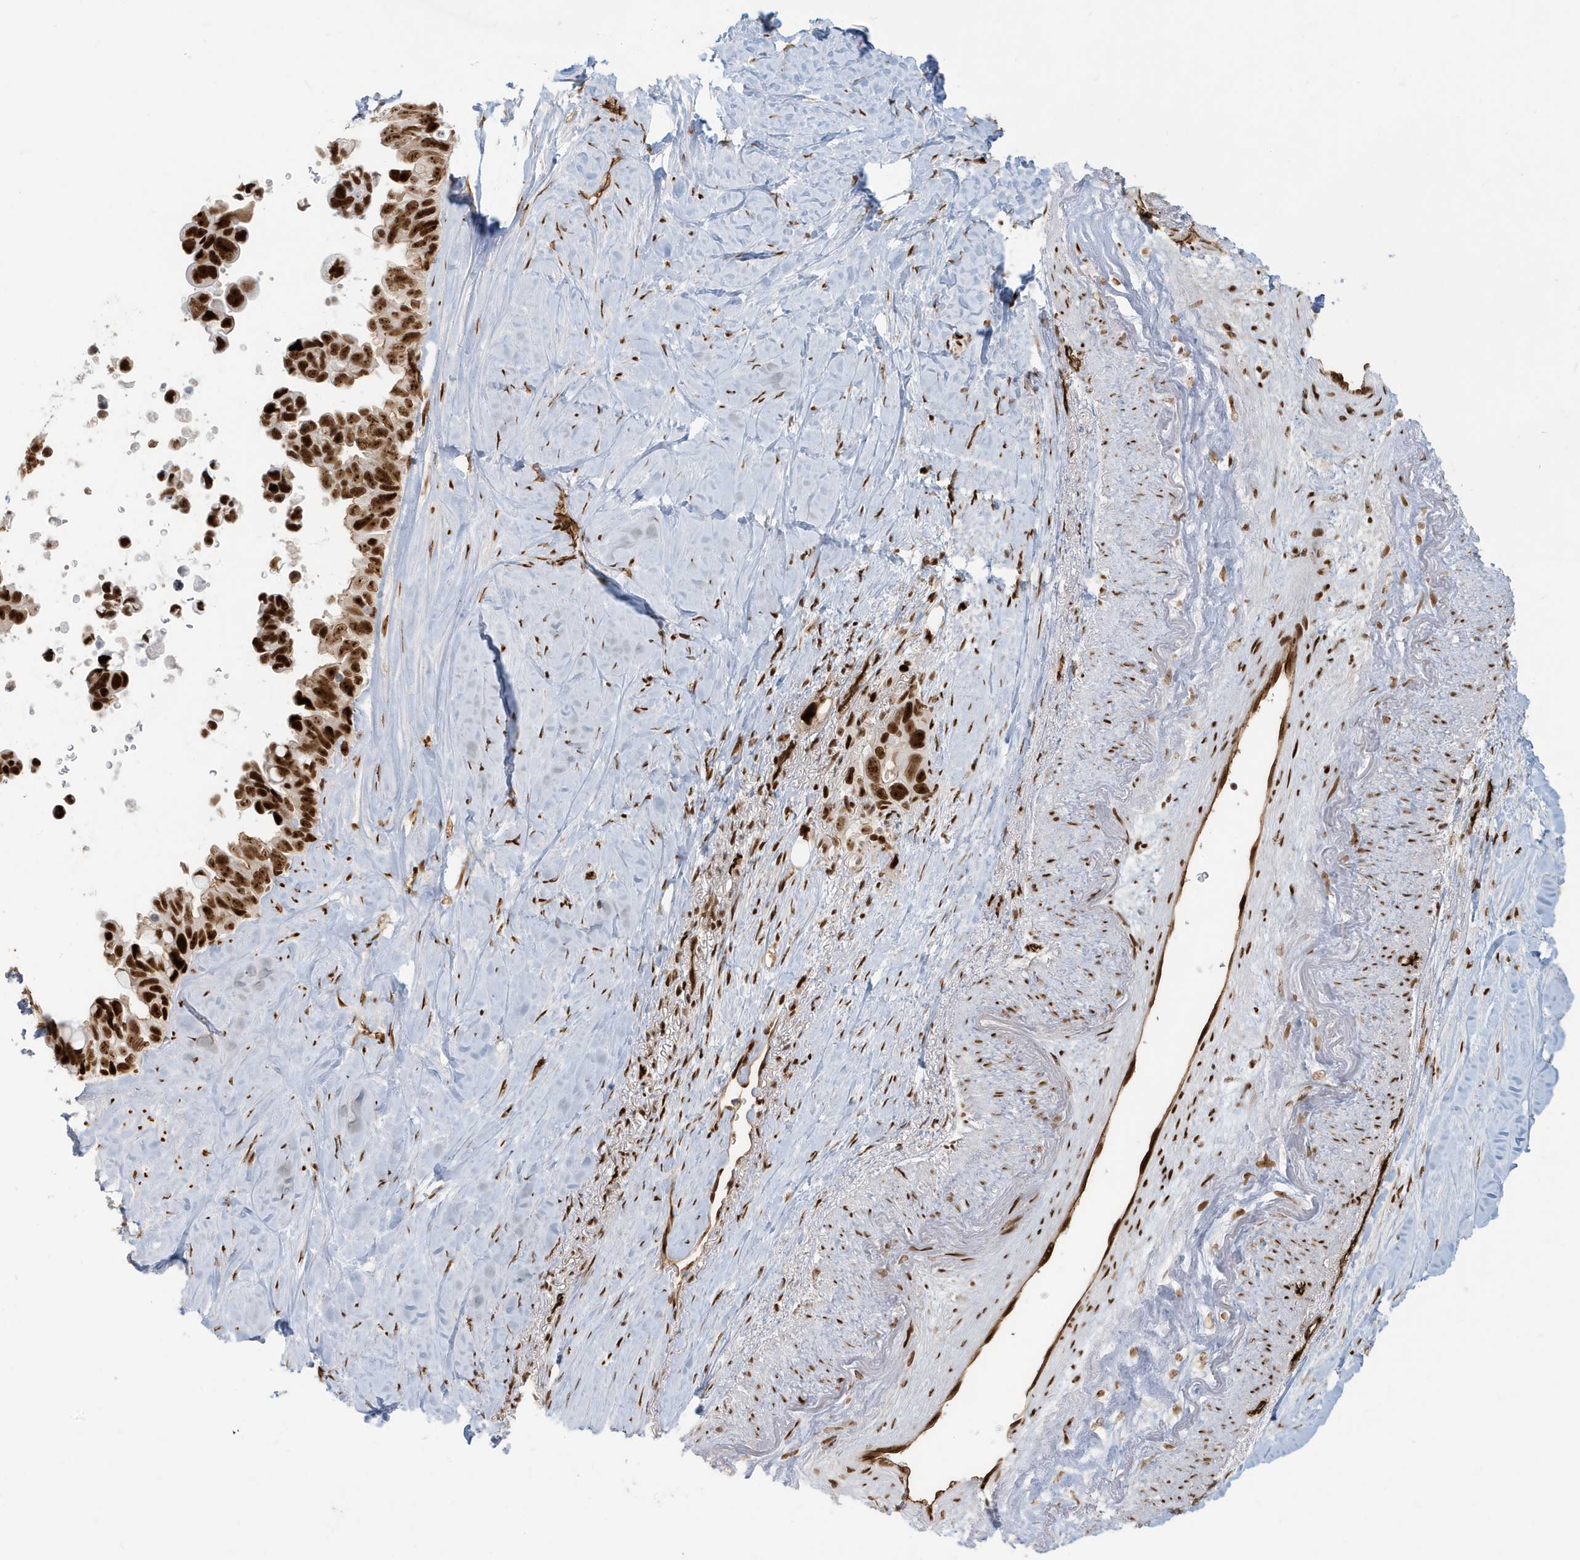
{"staining": {"intensity": "strong", "quantity": ">75%", "location": "nuclear"}, "tissue": "pancreatic cancer", "cell_type": "Tumor cells", "image_type": "cancer", "snomed": [{"axis": "morphology", "description": "Adenocarcinoma, NOS"}, {"axis": "topography", "description": "Pancreas"}], "caption": "DAB (3,3'-diaminobenzidine) immunohistochemical staining of human adenocarcinoma (pancreatic) displays strong nuclear protein staining in approximately >75% of tumor cells.", "gene": "CKS2", "patient": {"sex": "female", "age": 72}}